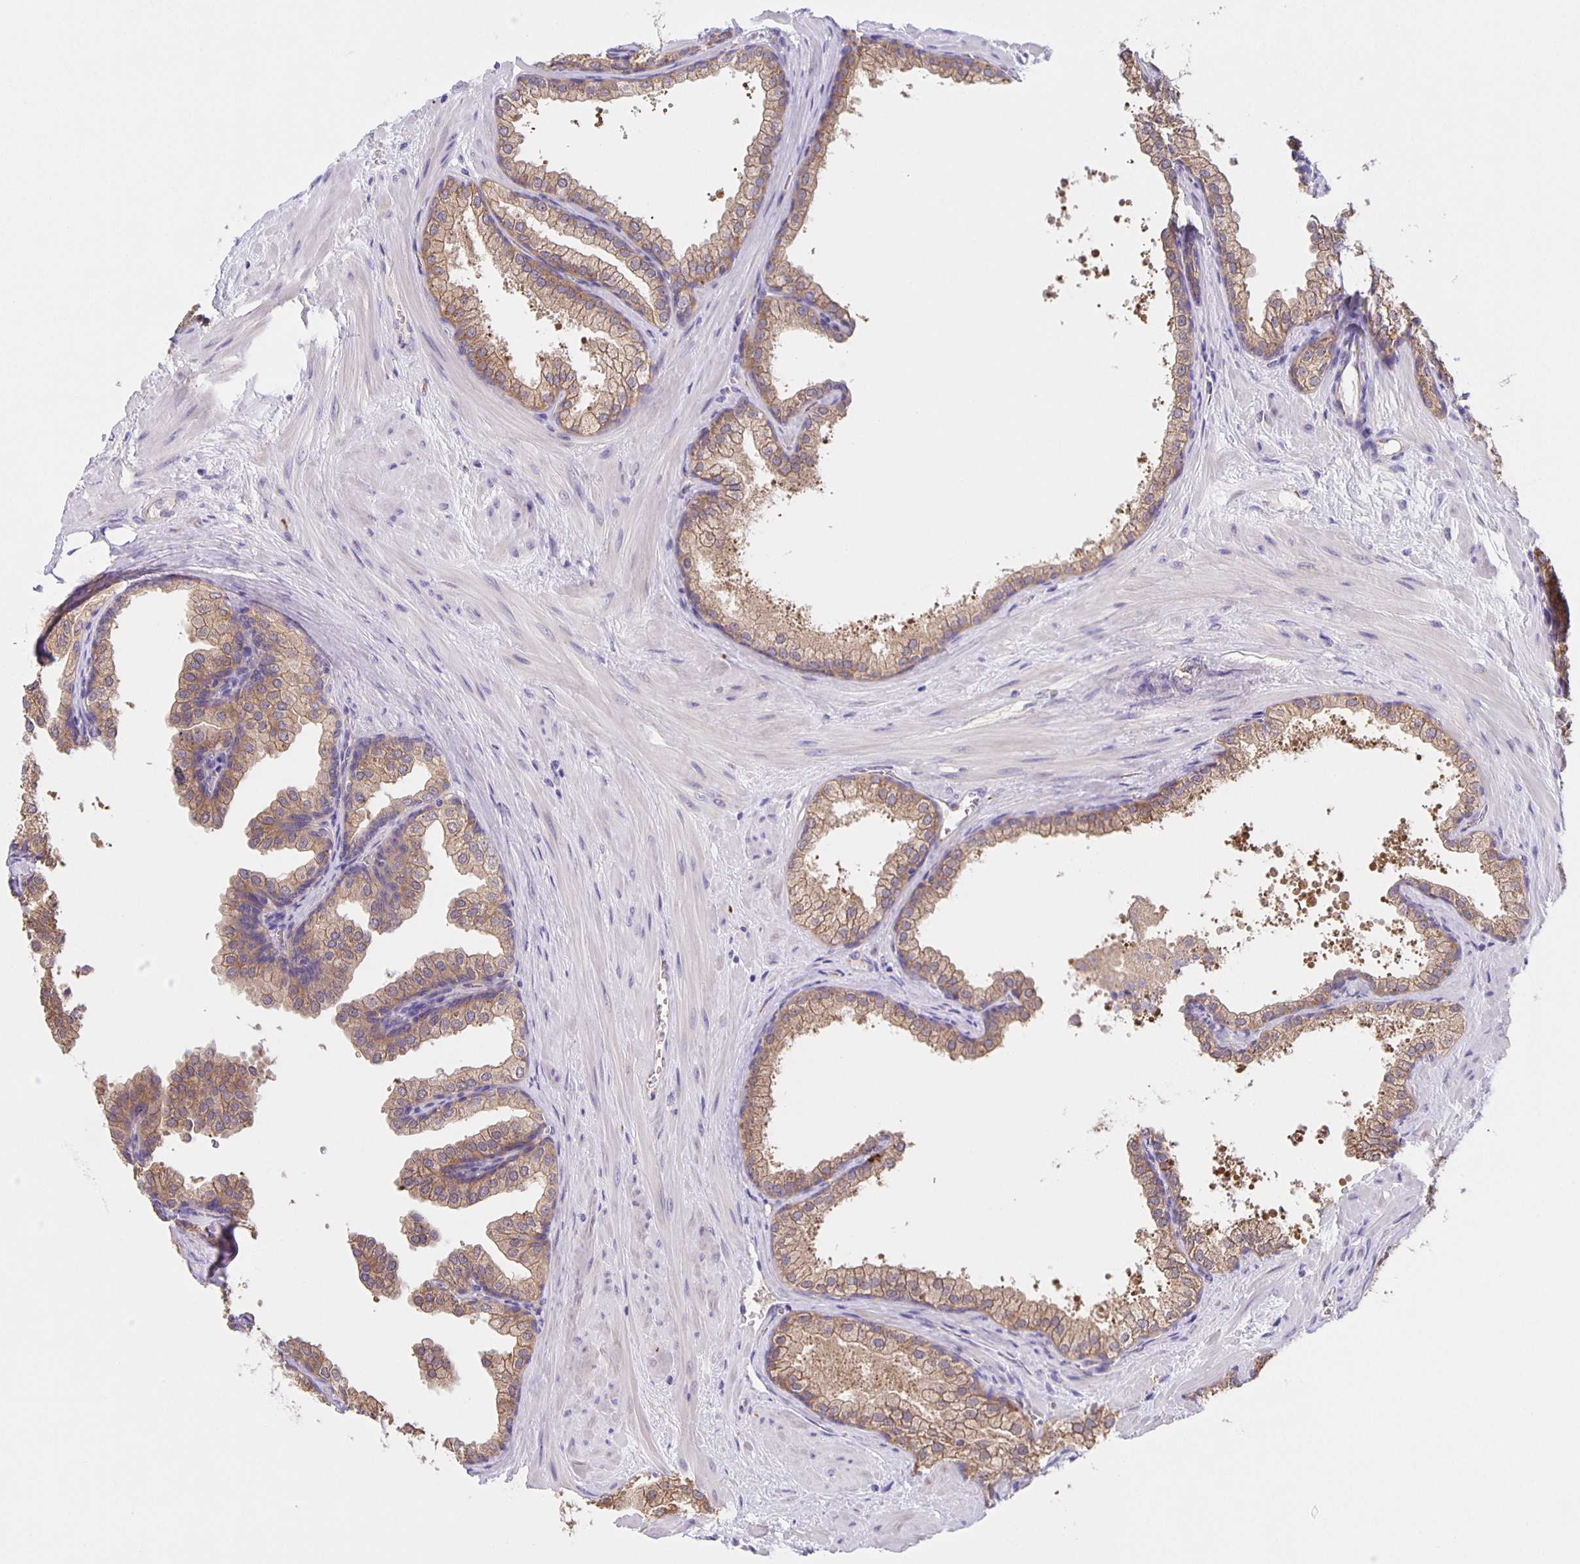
{"staining": {"intensity": "weak", "quantity": ">75%", "location": "cytoplasmic/membranous"}, "tissue": "prostate", "cell_type": "Glandular cells", "image_type": "normal", "snomed": [{"axis": "morphology", "description": "Normal tissue, NOS"}, {"axis": "topography", "description": "Prostate"}], "caption": "Immunohistochemical staining of normal prostate demonstrates >75% levels of weak cytoplasmic/membranous protein expression in about >75% of glandular cells.", "gene": "JMJD4", "patient": {"sex": "male", "age": 37}}